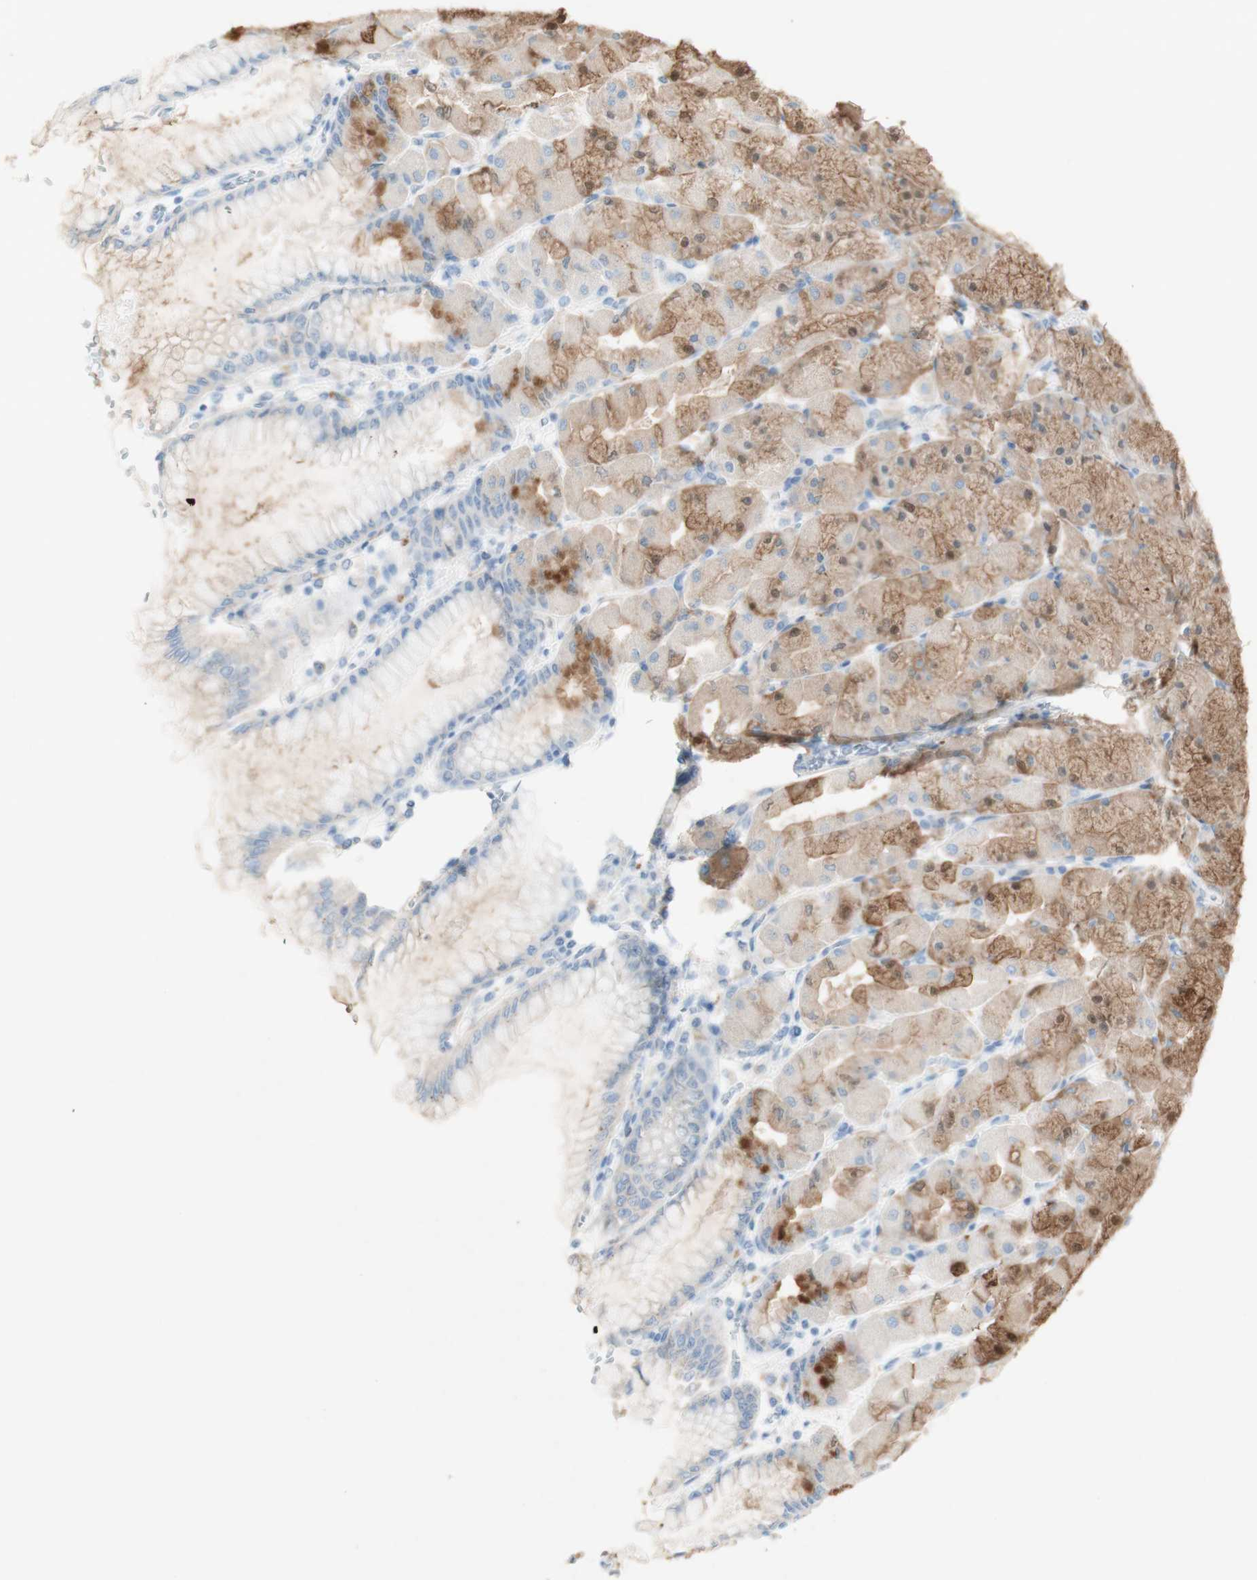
{"staining": {"intensity": "moderate", "quantity": "25%-75%", "location": "cytoplasmic/membranous"}, "tissue": "stomach", "cell_type": "Glandular cells", "image_type": "normal", "snomed": [{"axis": "morphology", "description": "Normal tissue, NOS"}, {"axis": "topography", "description": "Stomach, upper"}], "caption": "IHC (DAB) staining of normal human stomach exhibits moderate cytoplasmic/membranous protein expression in approximately 25%-75% of glandular cells.", "gene": "ART3", "patient": {"sex": "female", "age": 56}}